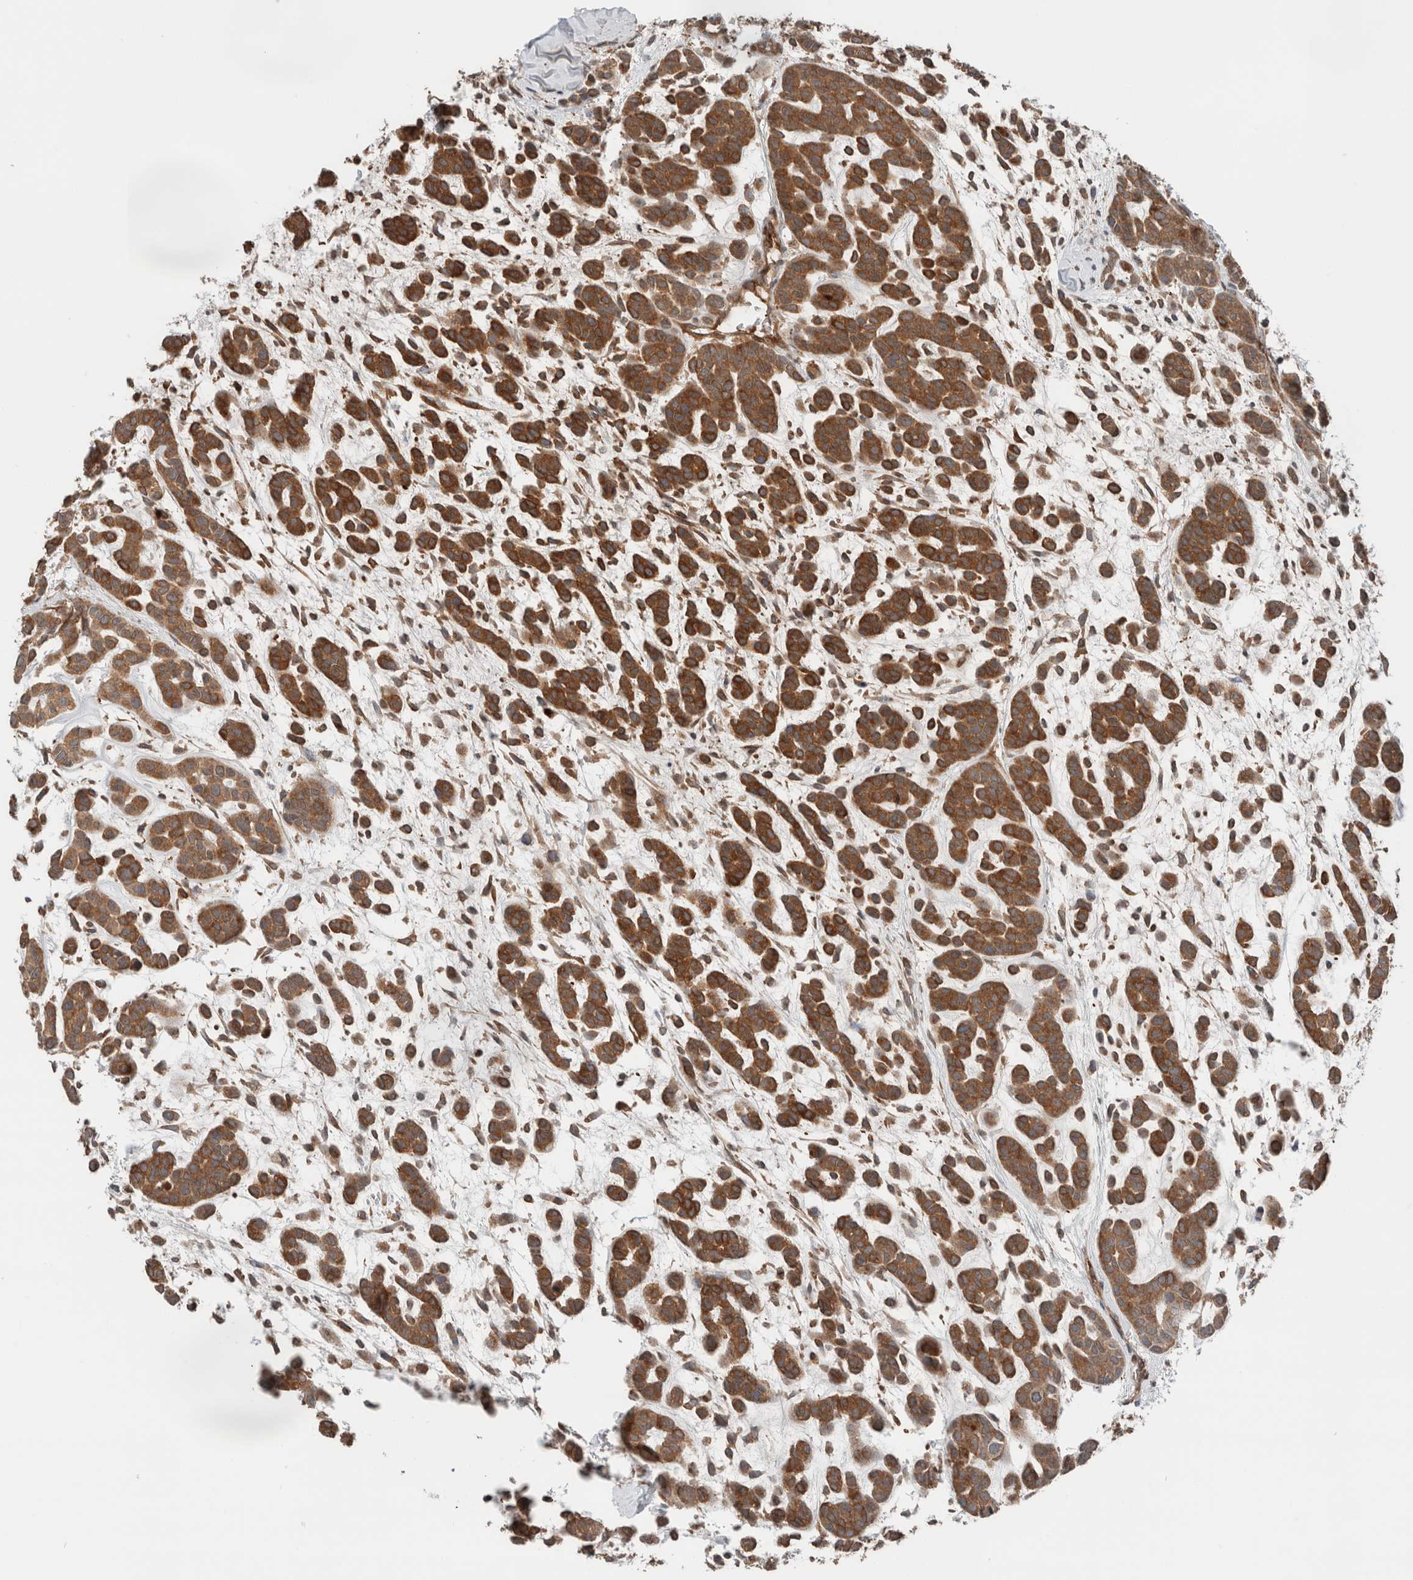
{"staining": {"intensity": "moderate", "quantity": ">75%", "location": "cytoplasmic/membranous"}, "tissue": "head and neck cancer", "cell_type": "Tumor cells", "image_type": "cancer", "snomed": [{"axis": "morphology", "description": "Adenocarcinoma, NOS"}, {"axis": "morphology", "description": "Adenoma, NOS"}, {"axis": "topography", "description": "Head-Neck"}], "caption": "Approximately >75% of tumor cells in head and neck adenocarcinoma demonstrate moderate cytoplasmic/membranous protein staining as visualized by brown immunohistochemical staining.", "gene": "XPNPEP1", "patient": {"sex": "female", "age": 55}}